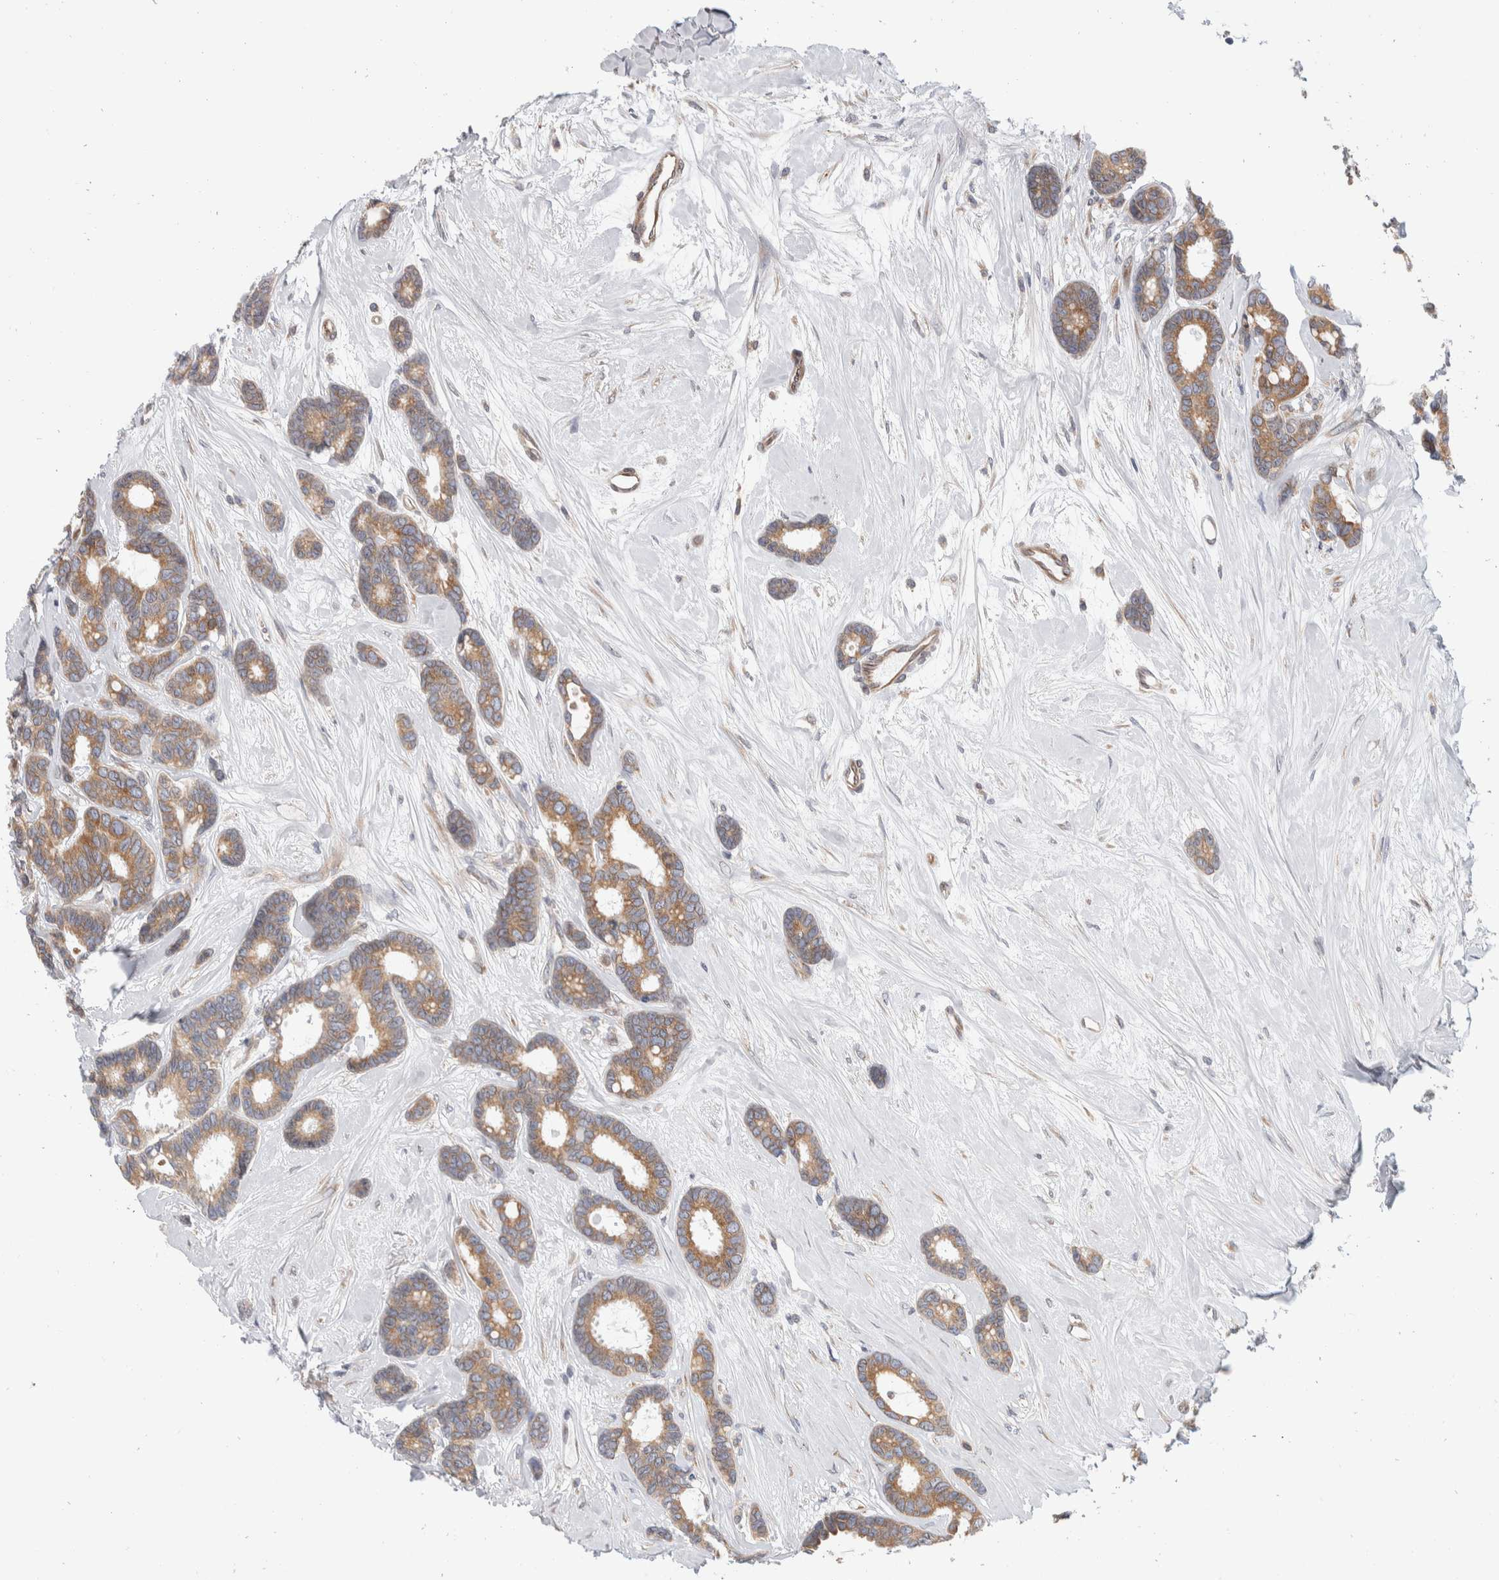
{"staining": {"intensity": "moderate", "quantity": ">75%", "location": "cytoplasmic/membranous"}, "tissue": "breast cancer", "cell_type": "Tumor cells", "image_type": "cancer", "snomed": [{"axis": "morphology", "description": "Duct carcinoma"}, {"axis": "topography", "description": "Breast"}], "caption": "DAB immunohistochemical staining of human breast cancer demonstrates moderate cytoplasmic/membranous protein expression in about >75% of tumor cells.", "gene": "TMEM245", "patient": {"sex": "female", "age": 87}}